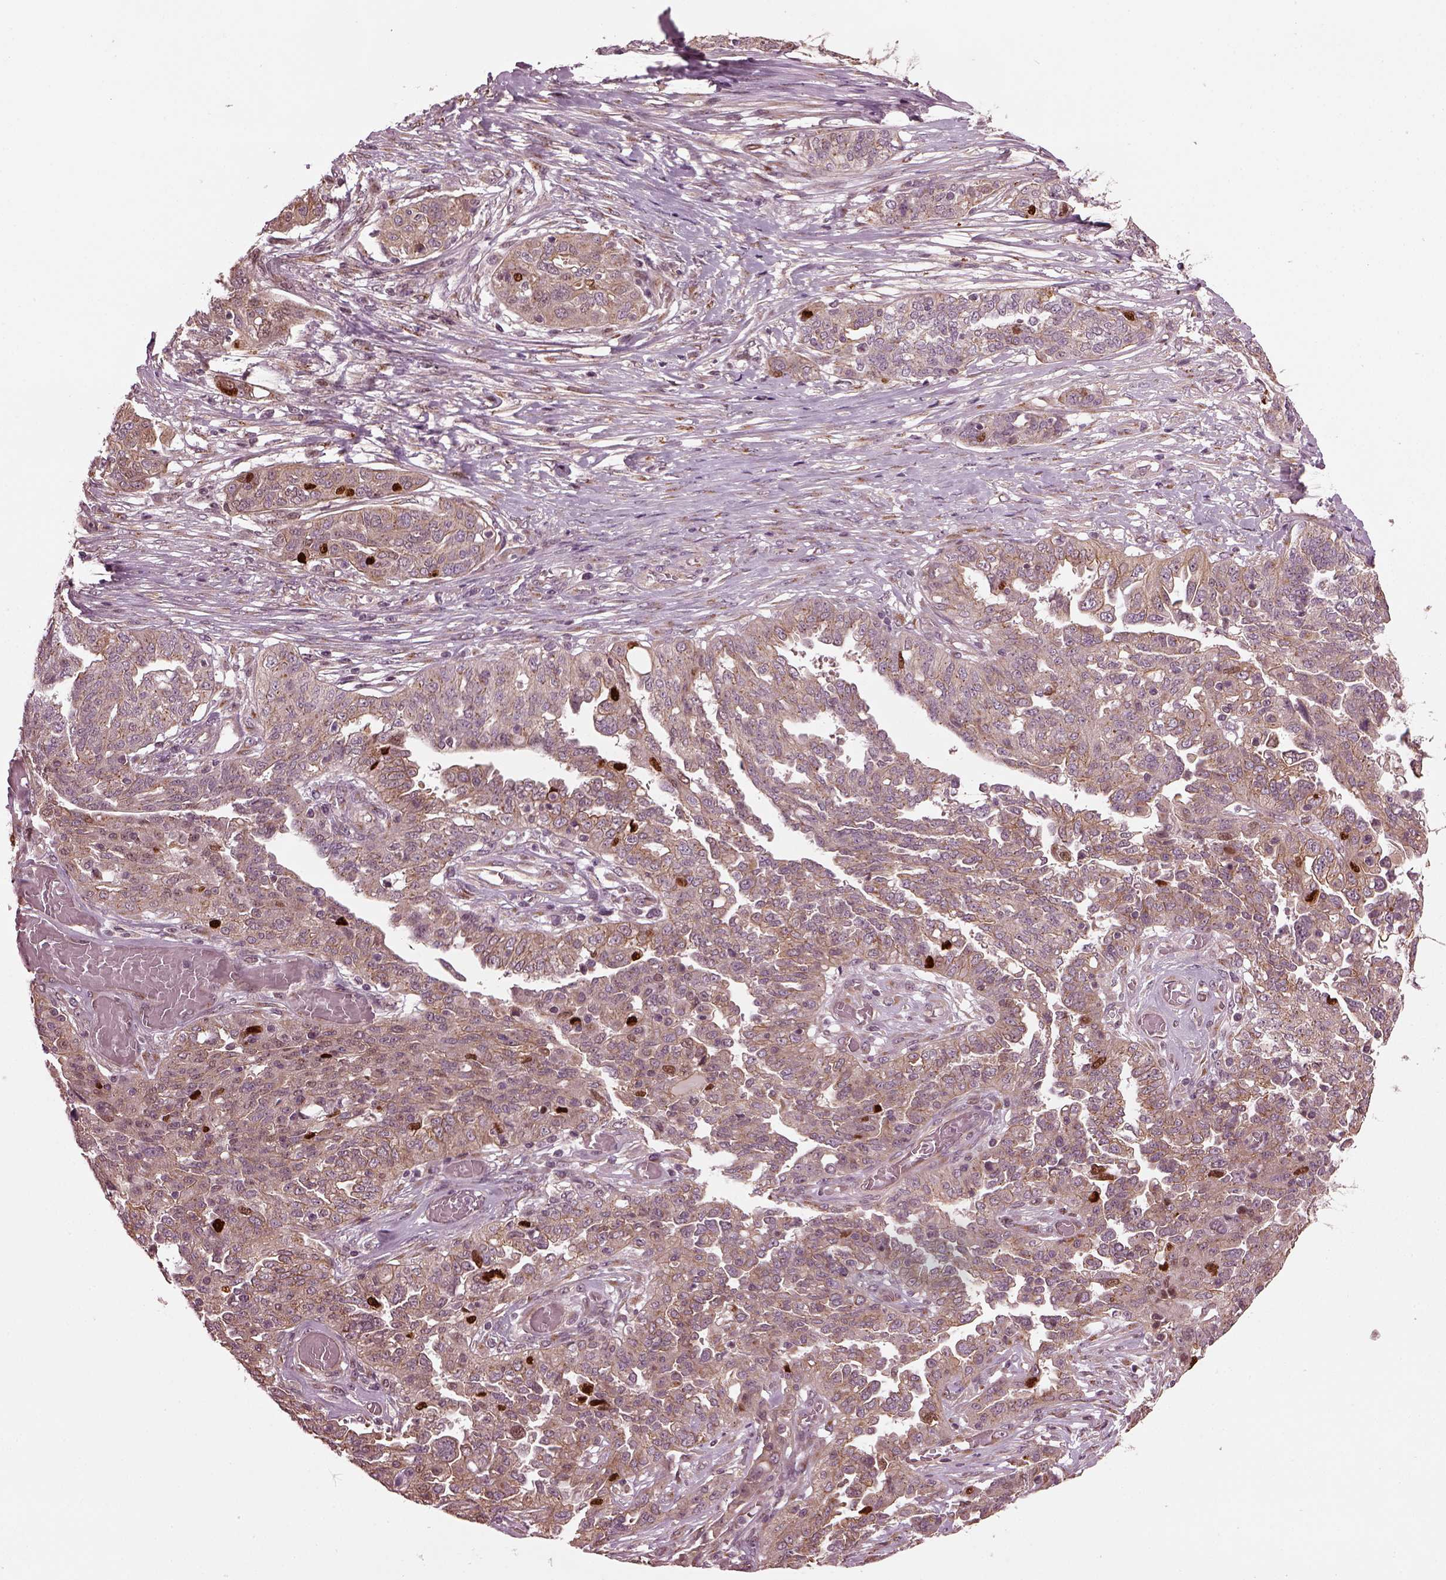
{"staining": {"intensity": "weak", "quantity": "25%-75%", "location": "cytoplasmic/membranous"}, "tissue": "ovarian cancer", "cell_type": "Tumor cells", "image_type": "cancer", "snomed": [{"axis": "morphology", "description": "Cystadenocarcinoma, serous, NOS"}, {"axis": "topography", "description": "Ovary"}], "caption": "Ovarian cancer was stained to show a protein in brown. There is low levels of weak cytoplasmic/membranous expression in approximately 25%-75% of tumor cells. (Stains: DAB (3,3'-diaminobenzidine) in brown, nuclei in blue, Microscopy: brightfield microscopy at high magnification).", "gene": "RUFY3", "patient": {"sex": "female", "age": 67}}